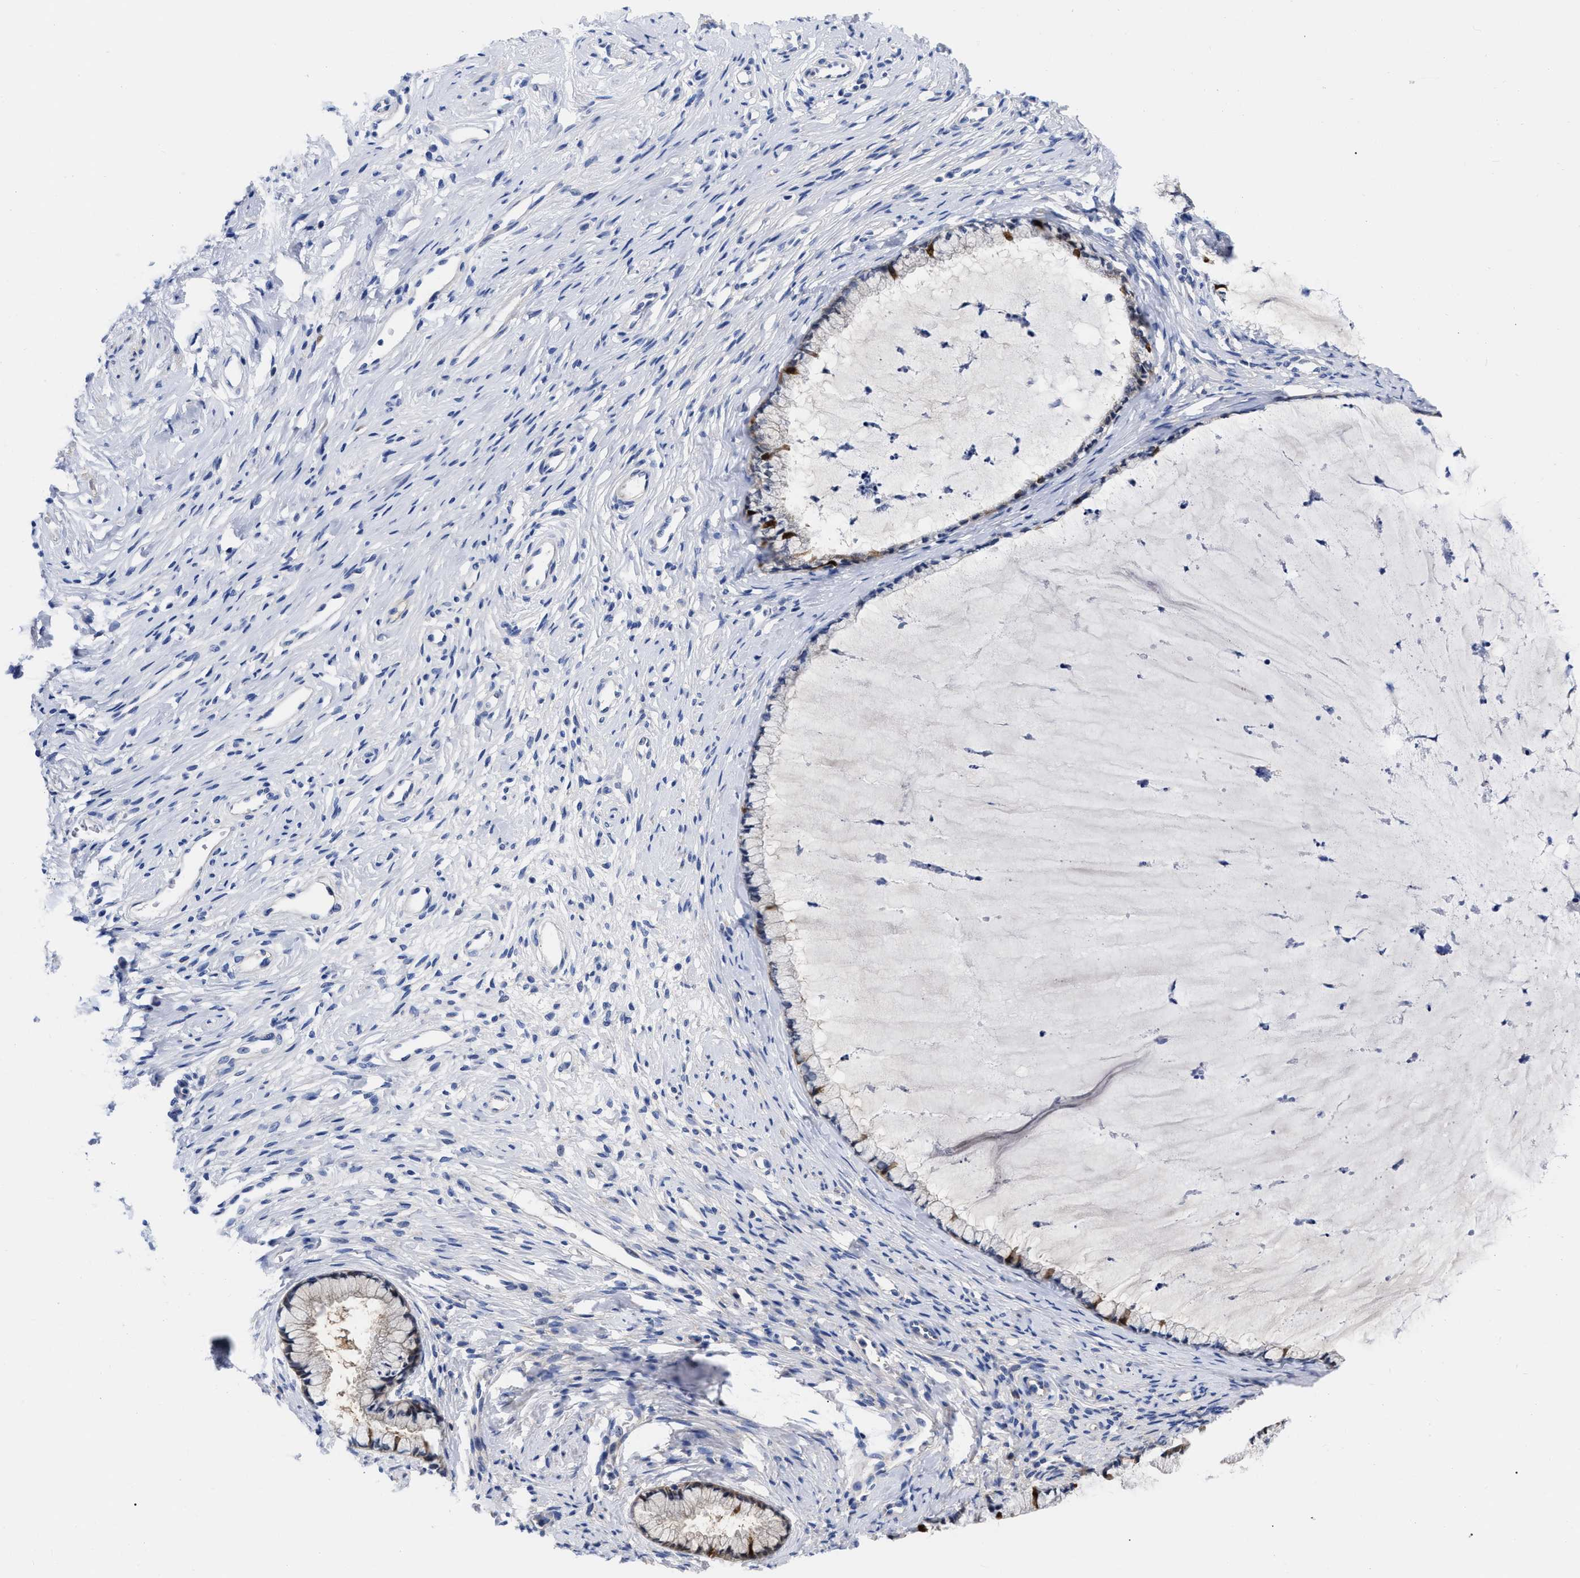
{"staining": {"intensity": "moderate", "quantity": "<25%", "location": "cytoplasmic/membranous"}, "tissue": "cervix", "cell_type": "Glandular cells", "image_type": "normal", "snomed": [{"axis": "morphology", "description": "Normal tissue, NOS"}, {"axis": "topography", "description": "Cervix"}], "caption": "Normal cervix was stained to show a protein in brown. There is low levels of moderate cytoplasmic/membranous expression in about <25% of glandular cells.", "gene": "RBKS", "patient": {"sex": "female", "age": 77}}